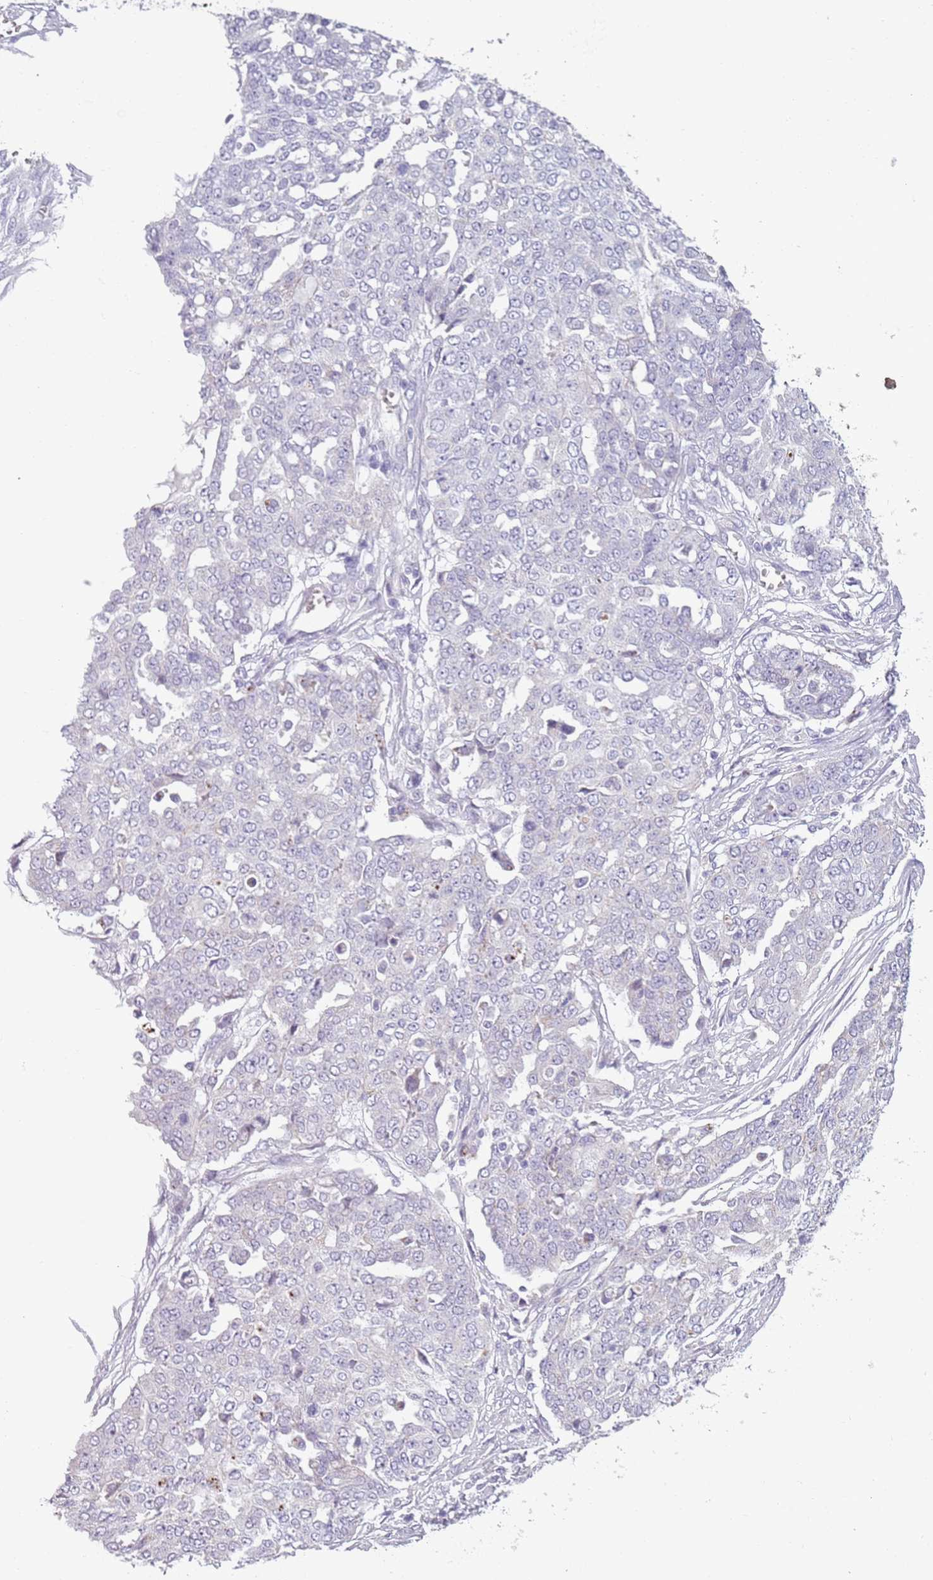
{"staining": {"intensity": "negative", "quantity": "none", "location": "none"}, "tissue": "ovarian cancer", "cell_type": "Tumor cells", "image_type": "cancer", "snomed": [{"axis": "morphology", "description": "Cystadenocarcinoma, serous, NOS"}, {"axis": "topography", "description": "Soft tissue"}, {"axis": "topography", "description": "Ovary"}], "caption": "A photomicrograph of human serous cystadenocarcinoma (ovarian) is negative for staining in tumor cells.", "gene": "MEGF8", "patient": {"sex": "female", "age": 57}}